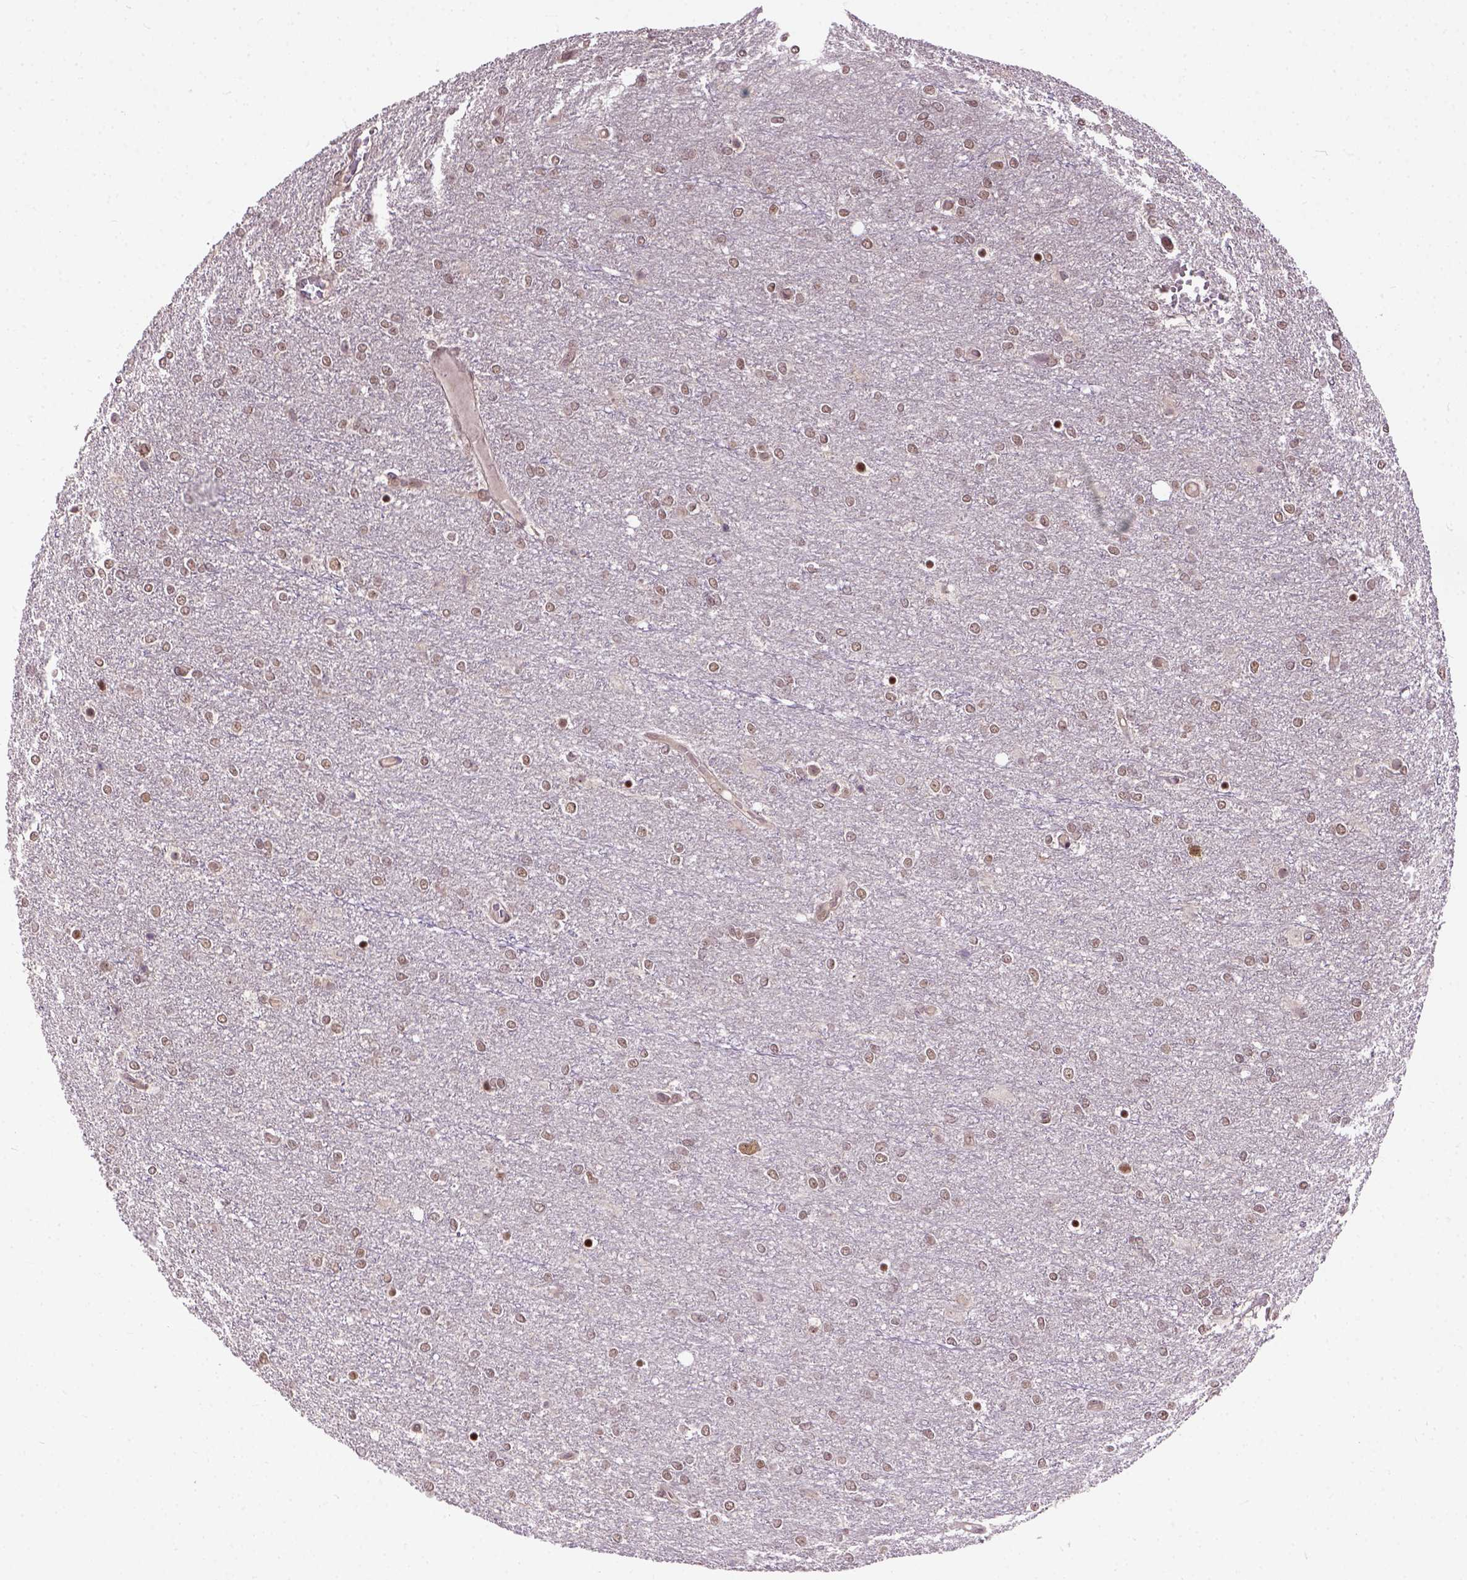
{"staining": {"intensity": "weak", "quantity": ">75%", "location": "nuclear"}, "tissue": "glioma", "cell_type": "Tumor cells", "image_type": "cancer", "snomed": [{"axis": "morphology", "description": "Glioma, malignant, High grade"}, {"axis": "topography", "description": "Brain"}], "caption": "A histopathology image of human malignant high-grade glioma stained for a protein reveals weak nuclear brown staining in tumor cells.", "gene": "ZNF630", "patient": {"sex": "female", "age": 61}}